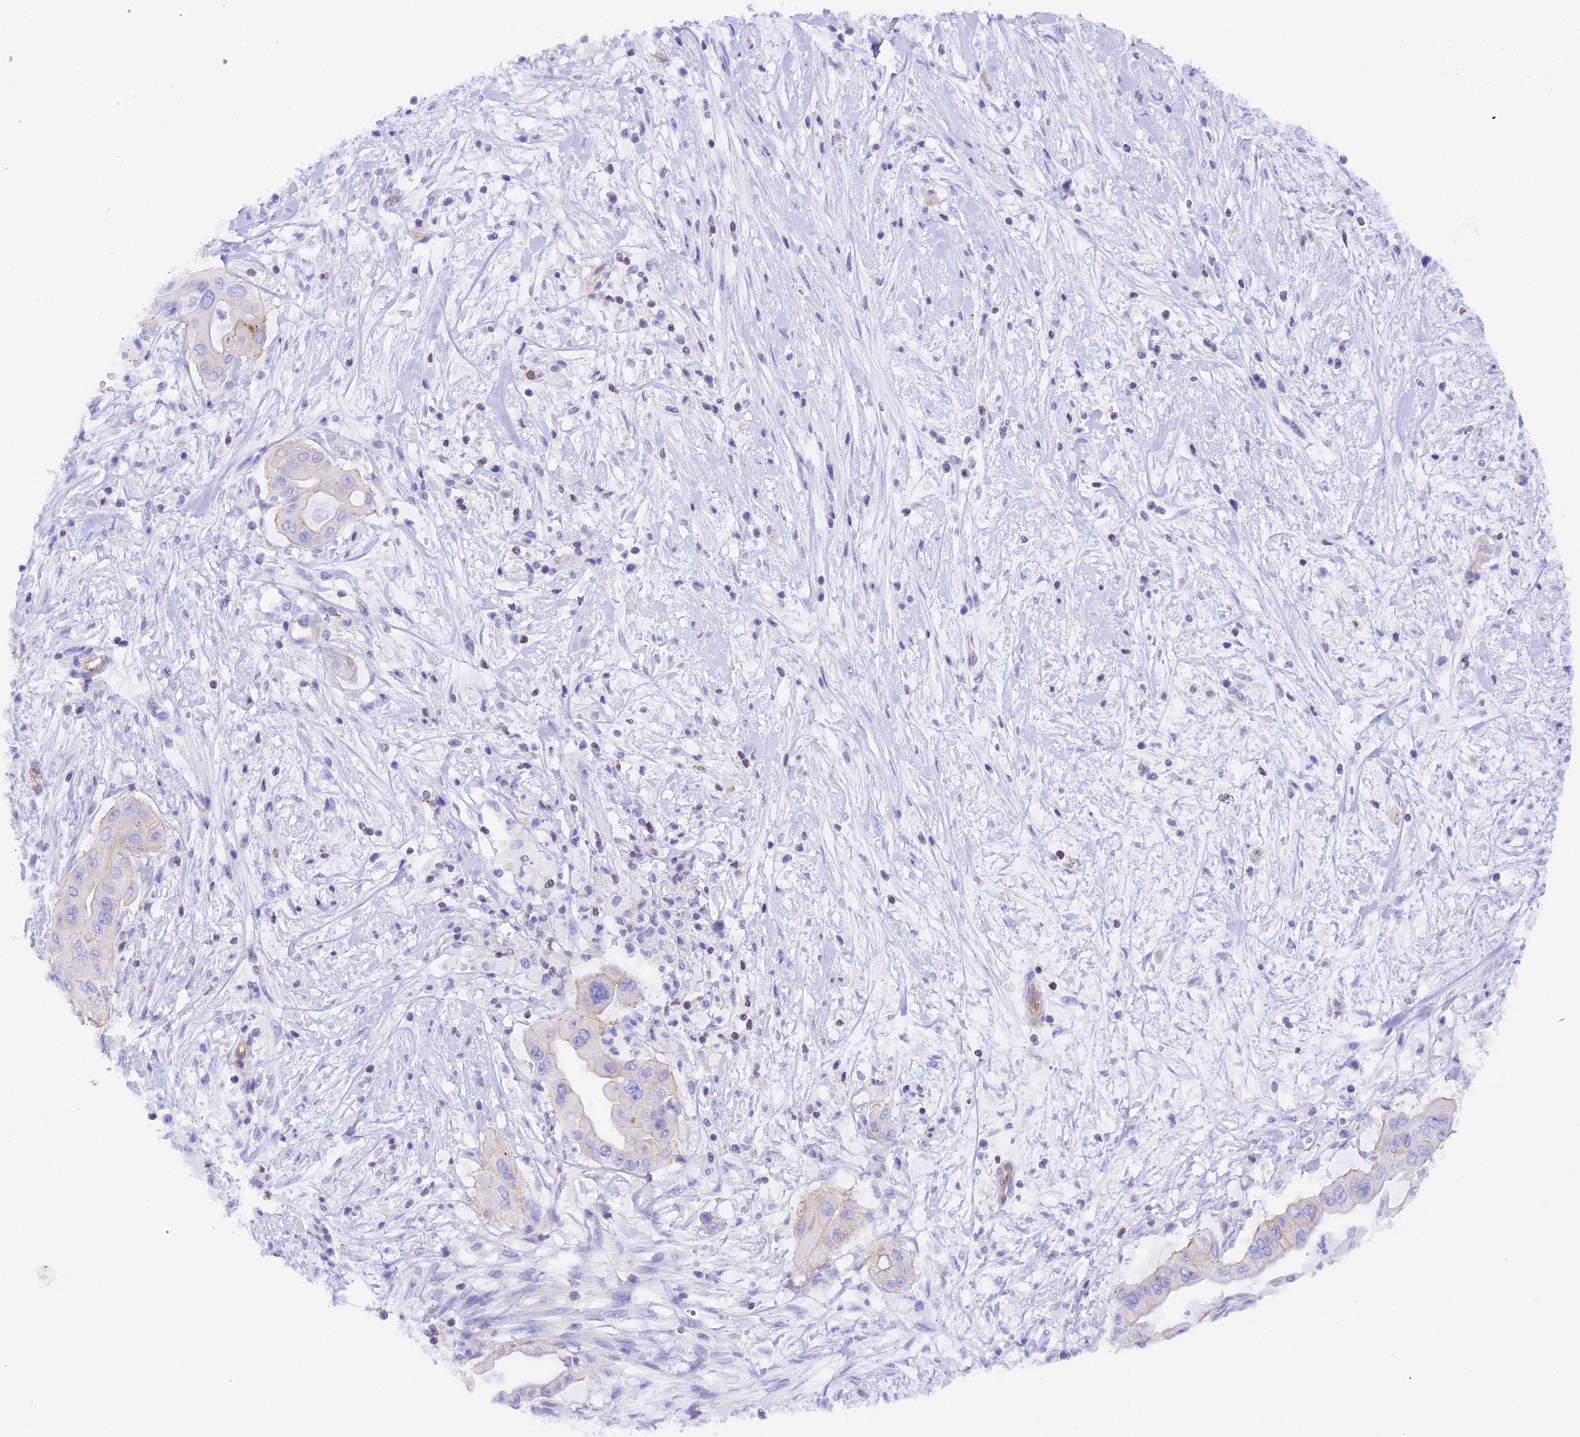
{"staining": {"intensity": "negative", "quantity": "none", "location": "none"}, "tissue": "pancreatic cancer", "cell_type": "Tumor cells", "image_type": "cancer", "snomed": [{"axis": "morphology", "description": "Adenocarcinoma, NOS"}, {"axis": "topography", "description": "Pancreas"}], "caption": "An immunohistochemistry (IHC) image of pancreatic cancer (adenocarcinoma) is shown. There is no staining in tumor cells of pancreatic cancer (adenocarcinoma). (Stains: DAB immunohistochemistry (IHC) with hematoxylin counter stain, Microscopy: brightfield microscopy at high magnification).", "gene": "FAM193A", "patient": {"sex": "male", "age": 68}}